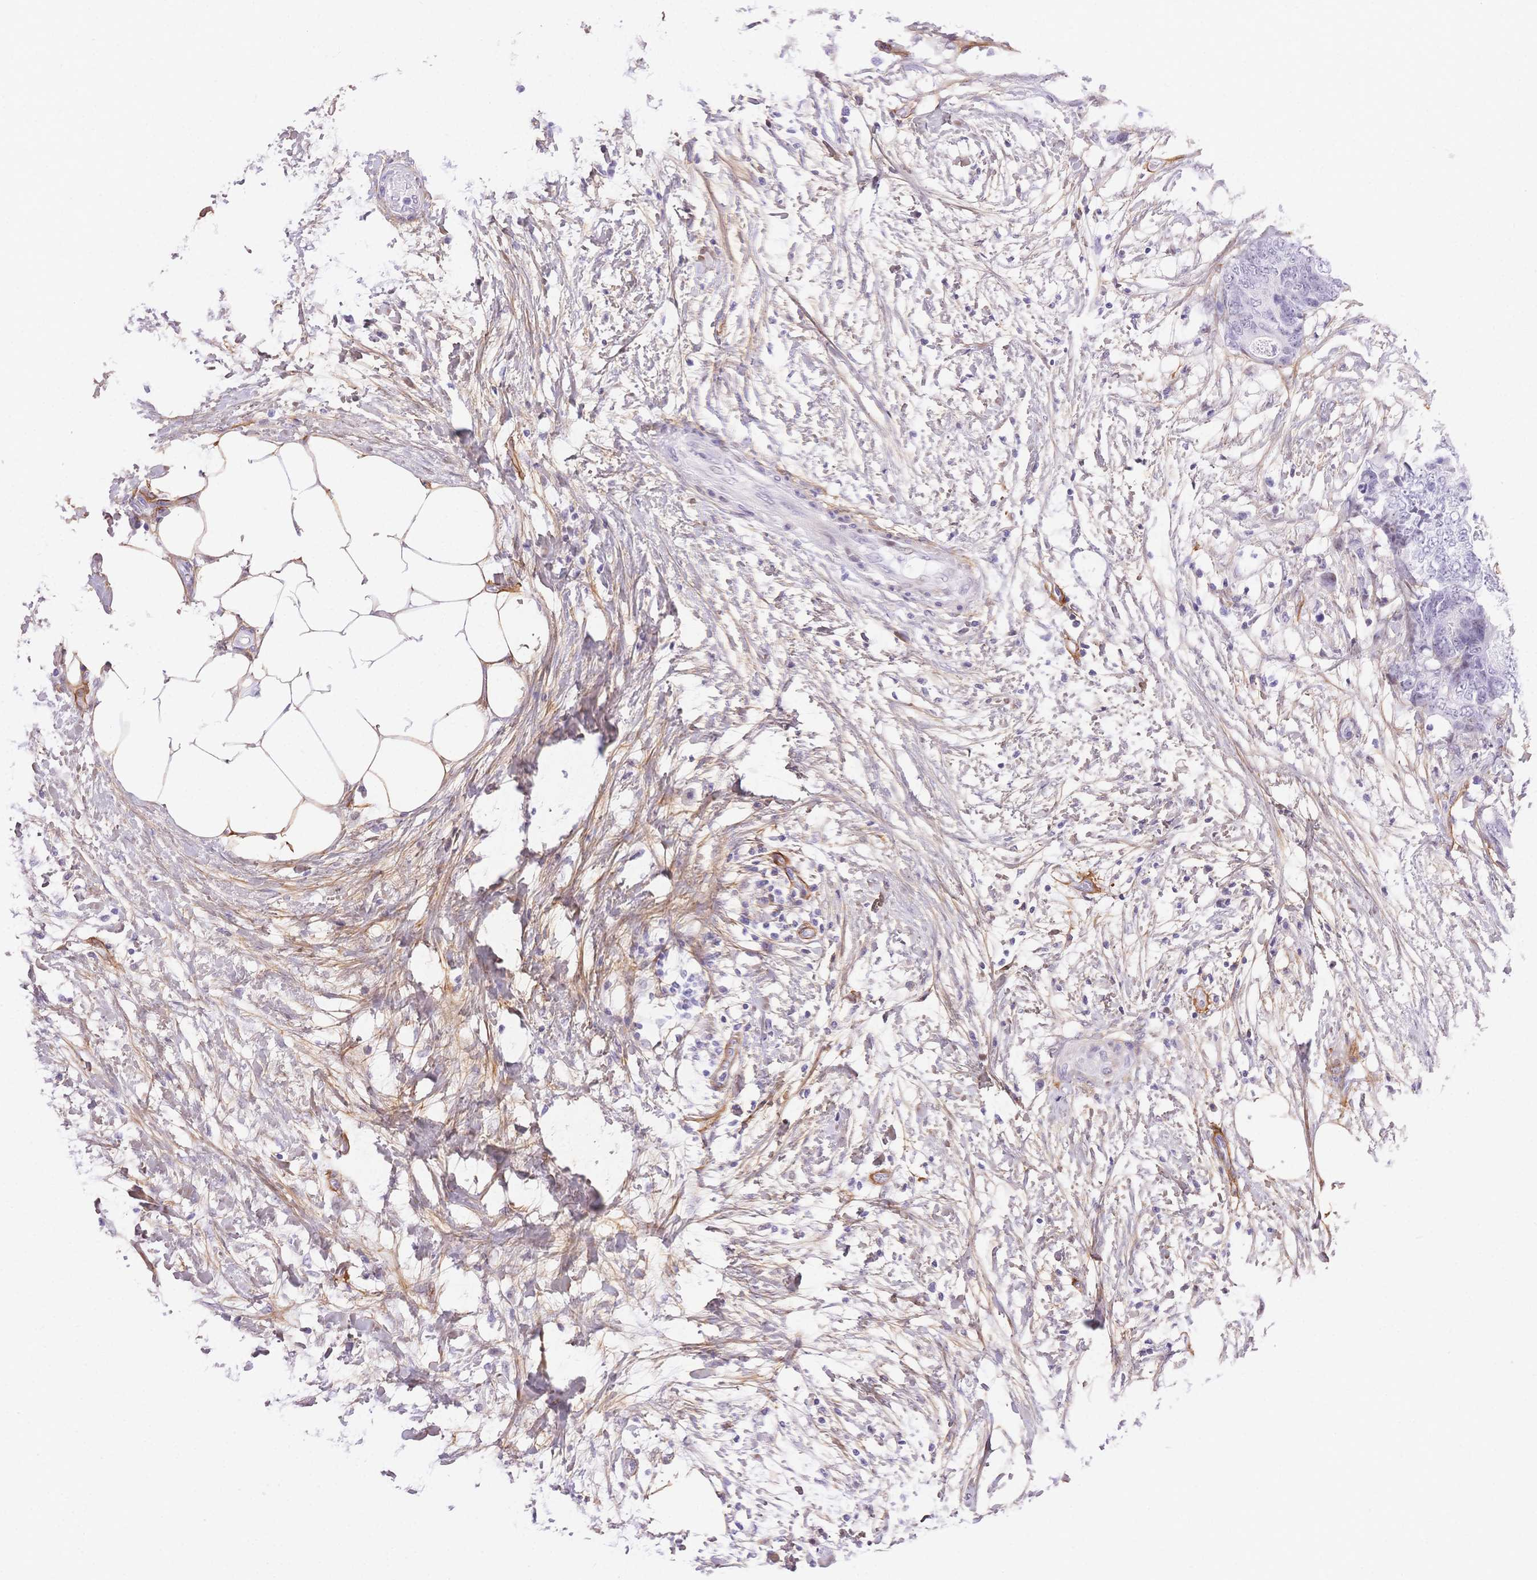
{"staining": {"intensity": "negative", "quantity": "none", "location": "none"}, "tissue": "colorectal cancer", "cell_type": "Tumor cells", "image_type": "cancer", "snomed": [{"axis": "morphology", "description": "Adenocarcinoma, NOS"}, {"axis": "topography", "description": "Colon"}], "caption": "The micrograph demonstrates no staining of tumor cells in colorectal adenocarcinoma.", "gene": "PDZD2", "patient": {"sex": "female", "age": 48}}